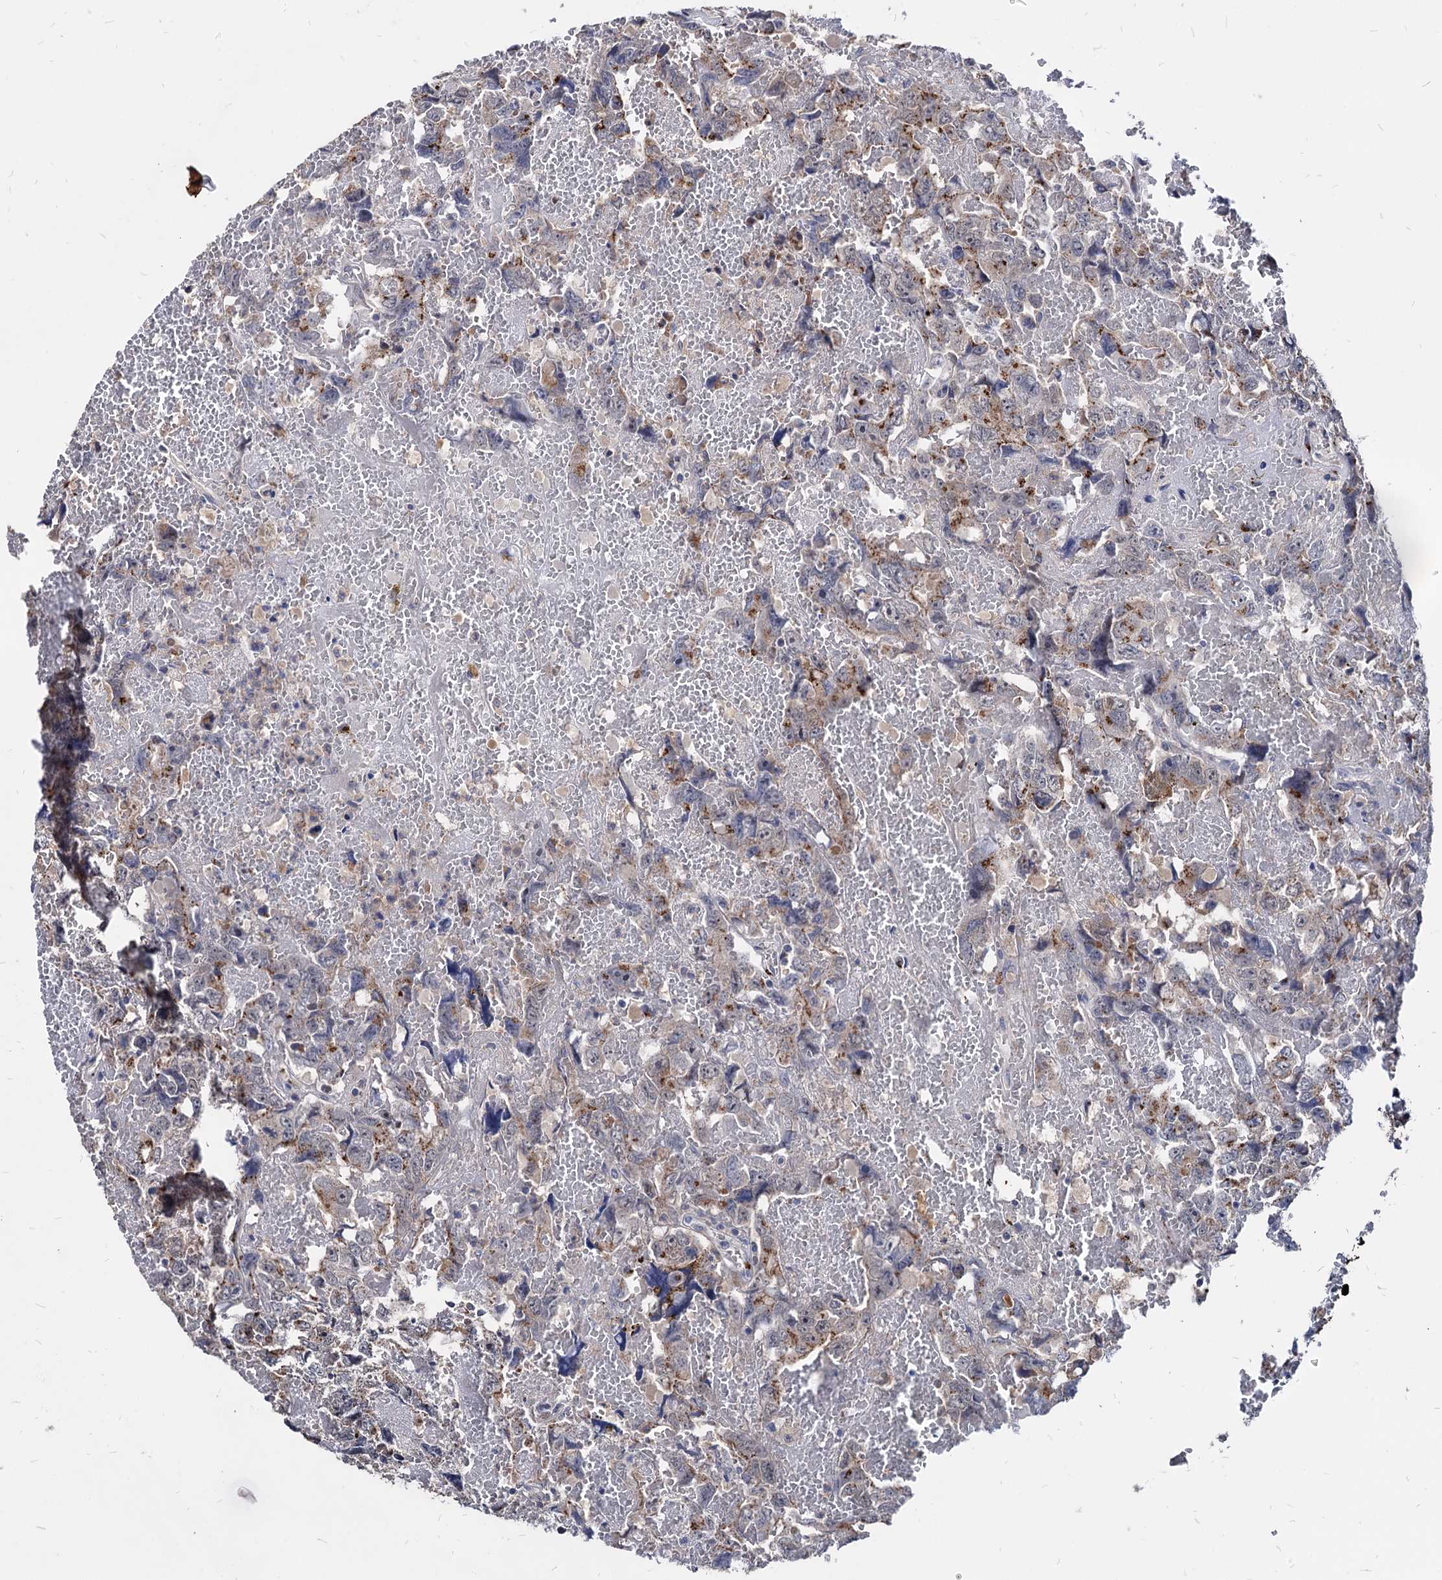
{"staining": {"intensity": "moderate", "quantity": ">75%", "location": "cytoplasmic/membranous"}, "tissue": "testis cancer", "cell_type": "Tumor cells", "image_type": "cancer", "snomed": [{"axis": "morphology", "description": "Carcinoma, Embryonal, NOS"}, {"axis": "topography", "description": "Testis"}], "caption": "Testis cancer tissue shows moderate cytoplasmic/membranous staining in about >75% of tumor cells", "gene": "ESD", "patient": {"sex": "male", "age": 45}}